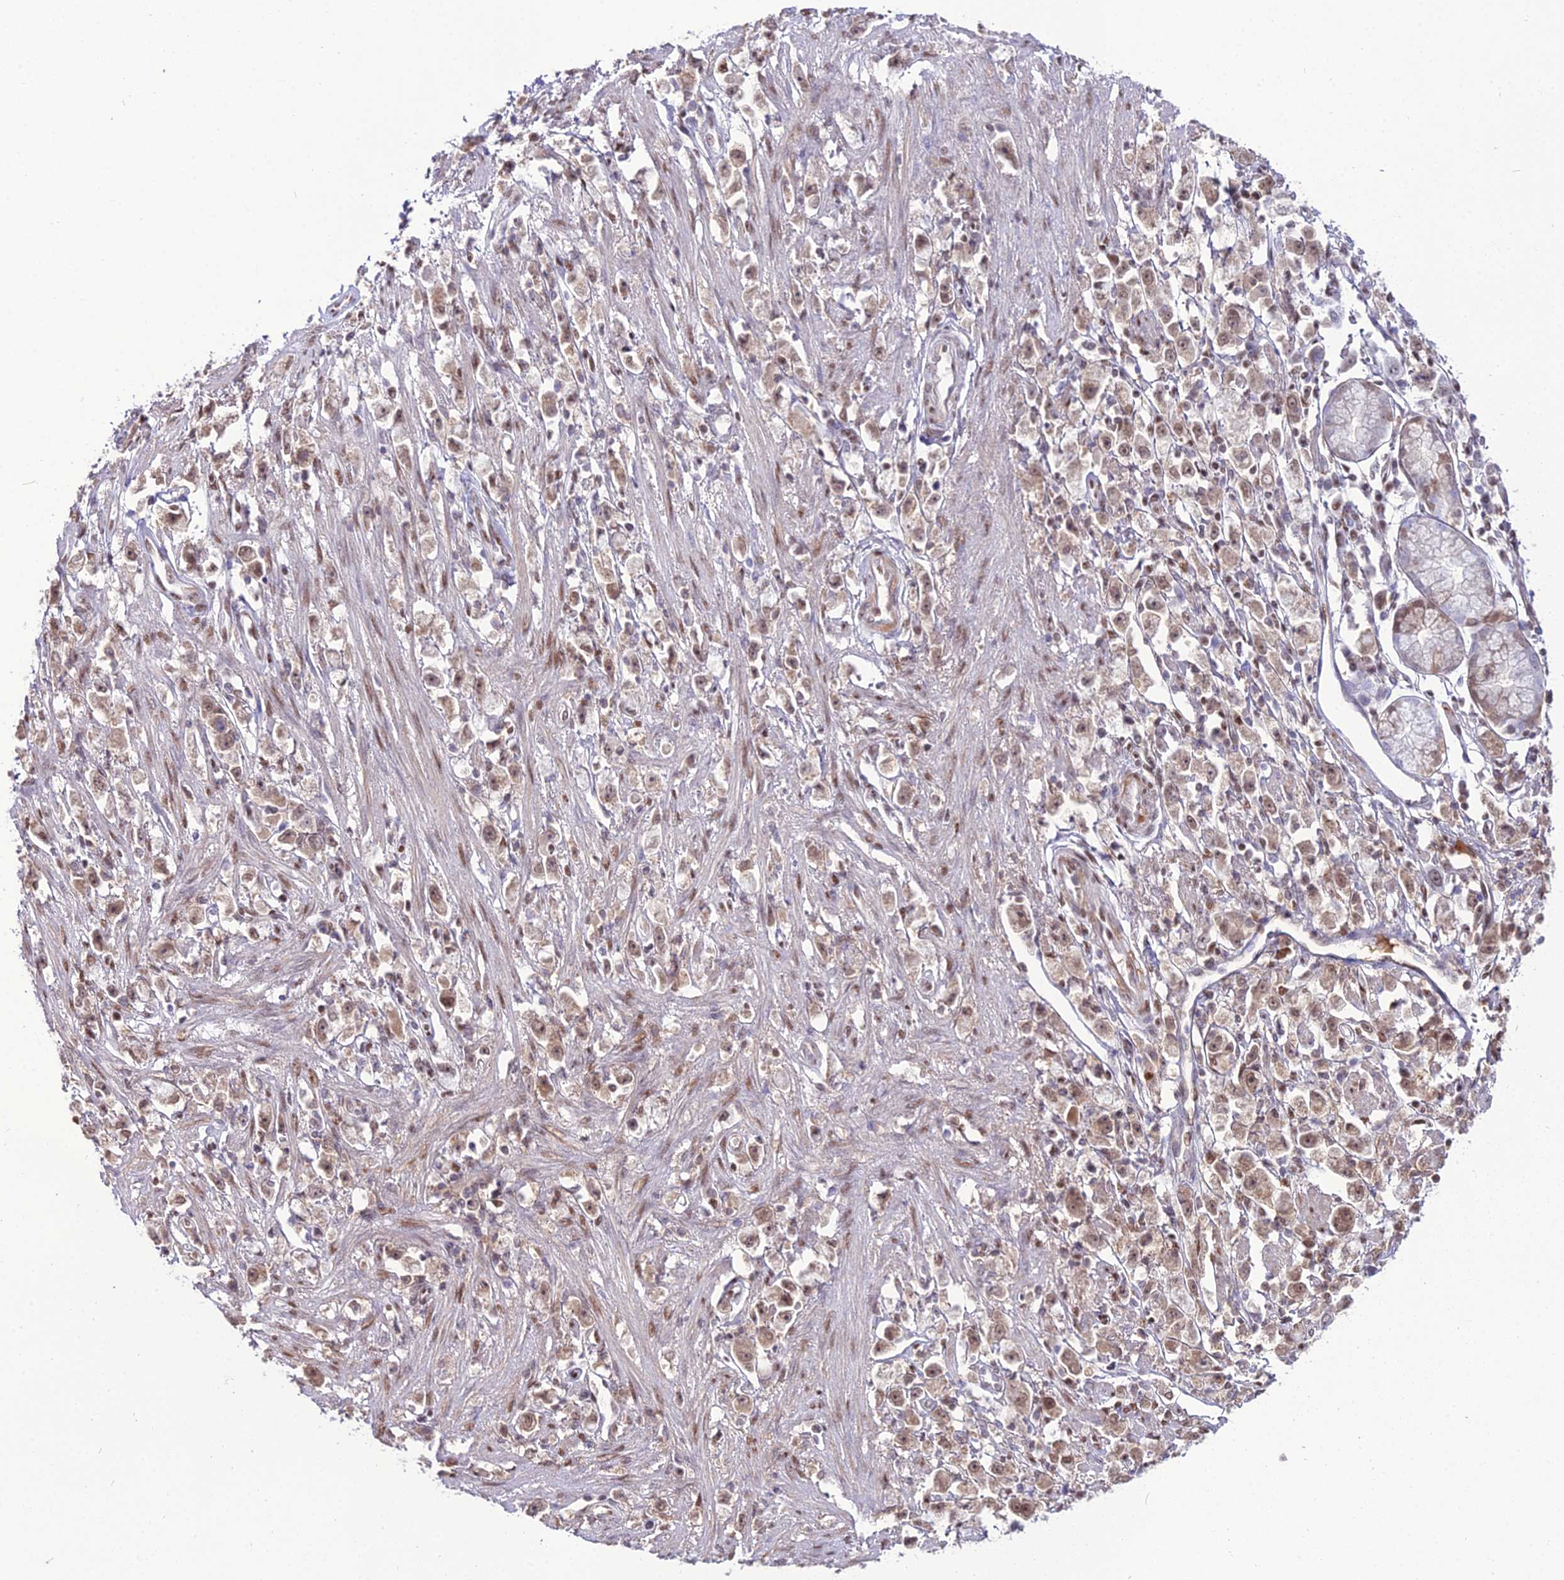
{"staining": {"intensity": "weak", "quantity": ">75%", "location": "nuclear"}, "tissue": "stomach cancer", "cell_type": "Tumor cells", "image_type": "cancer", "snomed": [{"axis": "morphology", "description": "Adenocarcinoma, NOS"}, {"axis": "topography", "description": "Stomach"}], "caption": "Immunohistochemical staining of human adenocarcinoma (stomach) reveals low levels of weak nuclear protein positivity in approximately >75% of tumor cells.", "gene": "RBM12", "patient": {"sex": "female", "age": 59}}